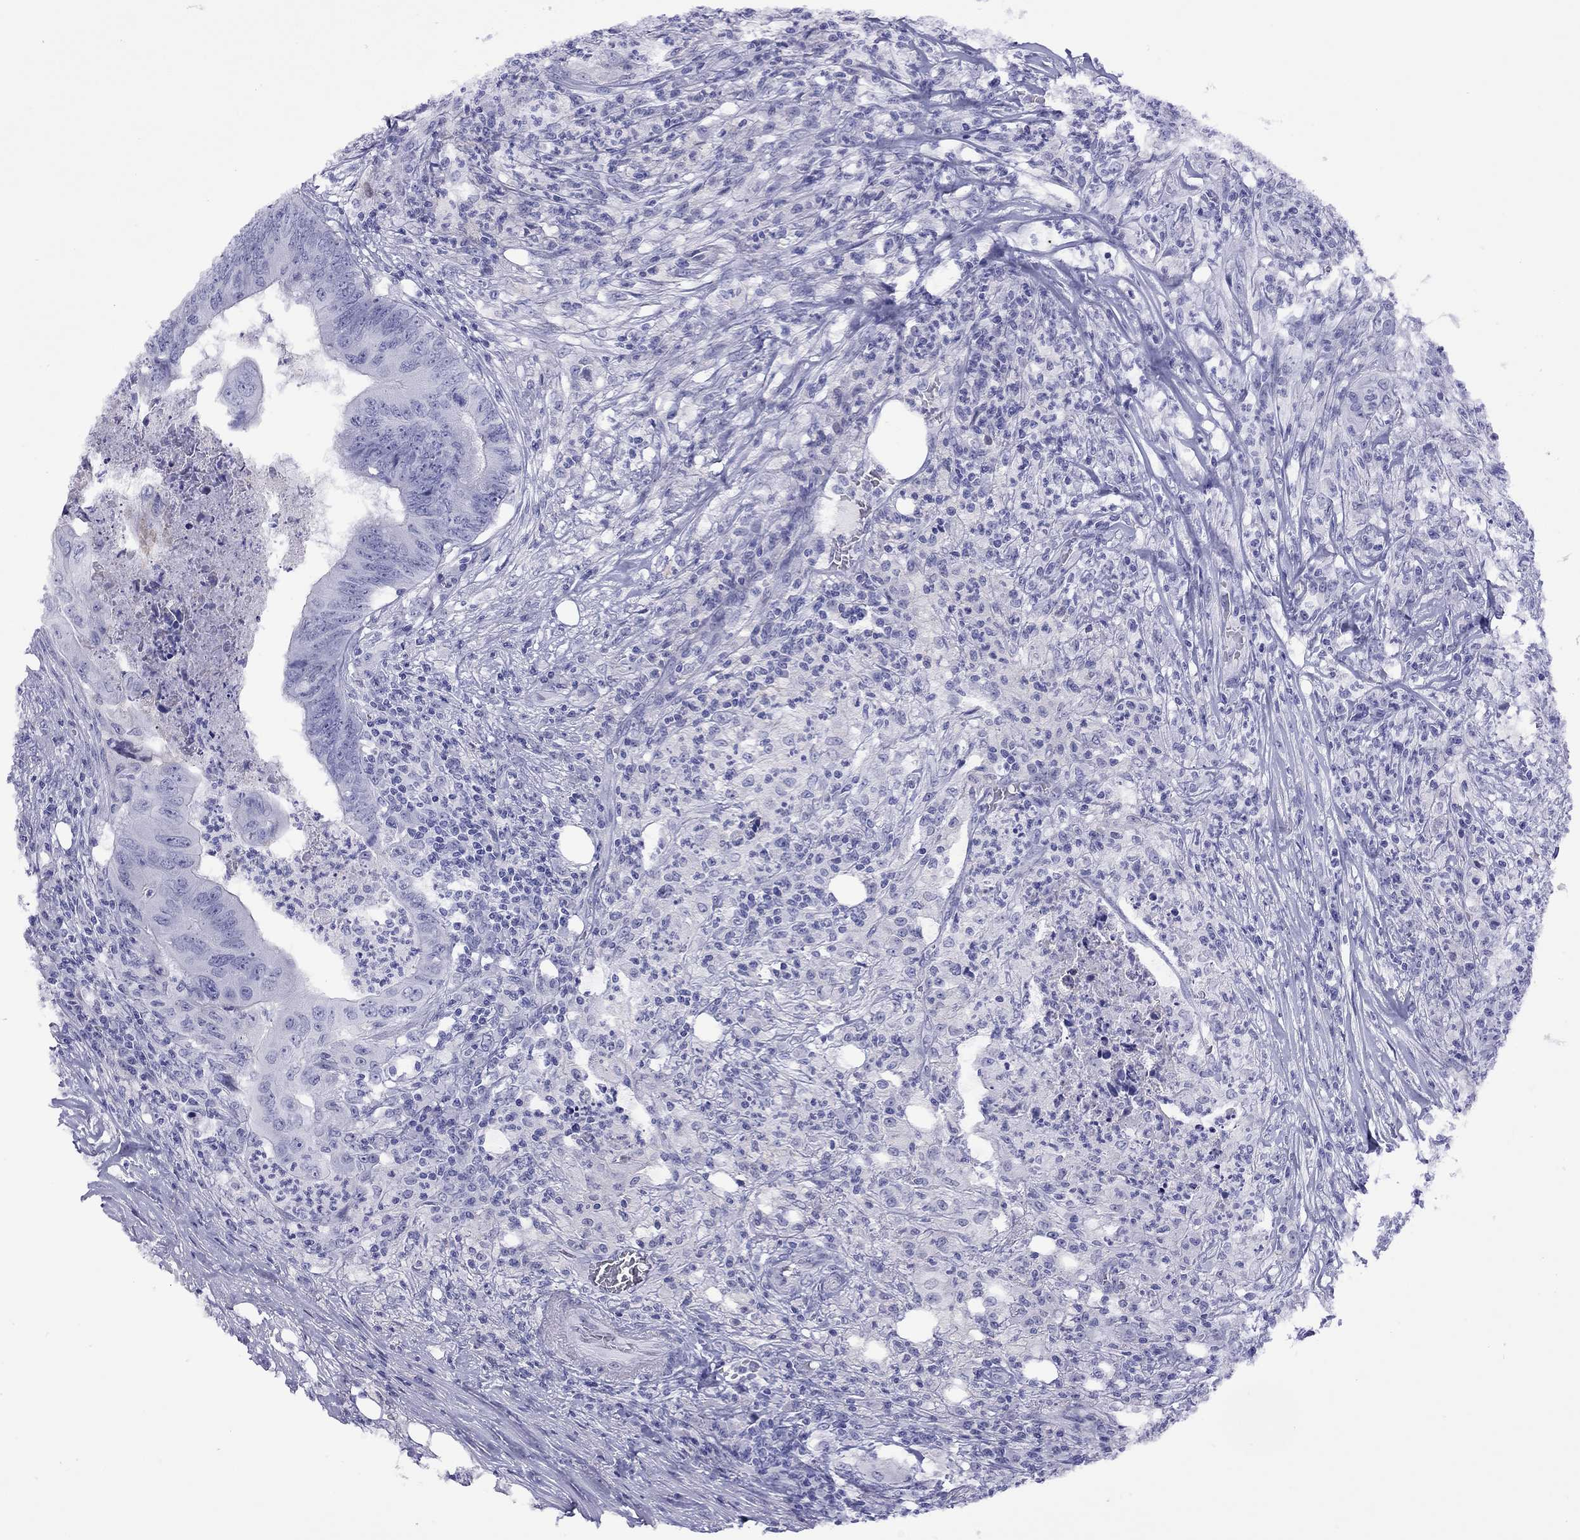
{"staining": {"intensity": "negative", "quantity": "none", "location": "none"}, "tissue": "colorectal cancer", "cell_type": "Tumor cells", "image_type": "cancer", "snomed": [{"axis": "morphology", "description": "Adenocarcinoma, NOS"}, {"axis": "topography", "description": "Colon"}], "caption": "An image of colorectal adenocarcinoma stained for a protein displays no brown staining in tumor cells.", "gene": "SLC30A8", "patient": {"sex": "male", "age": 84}}